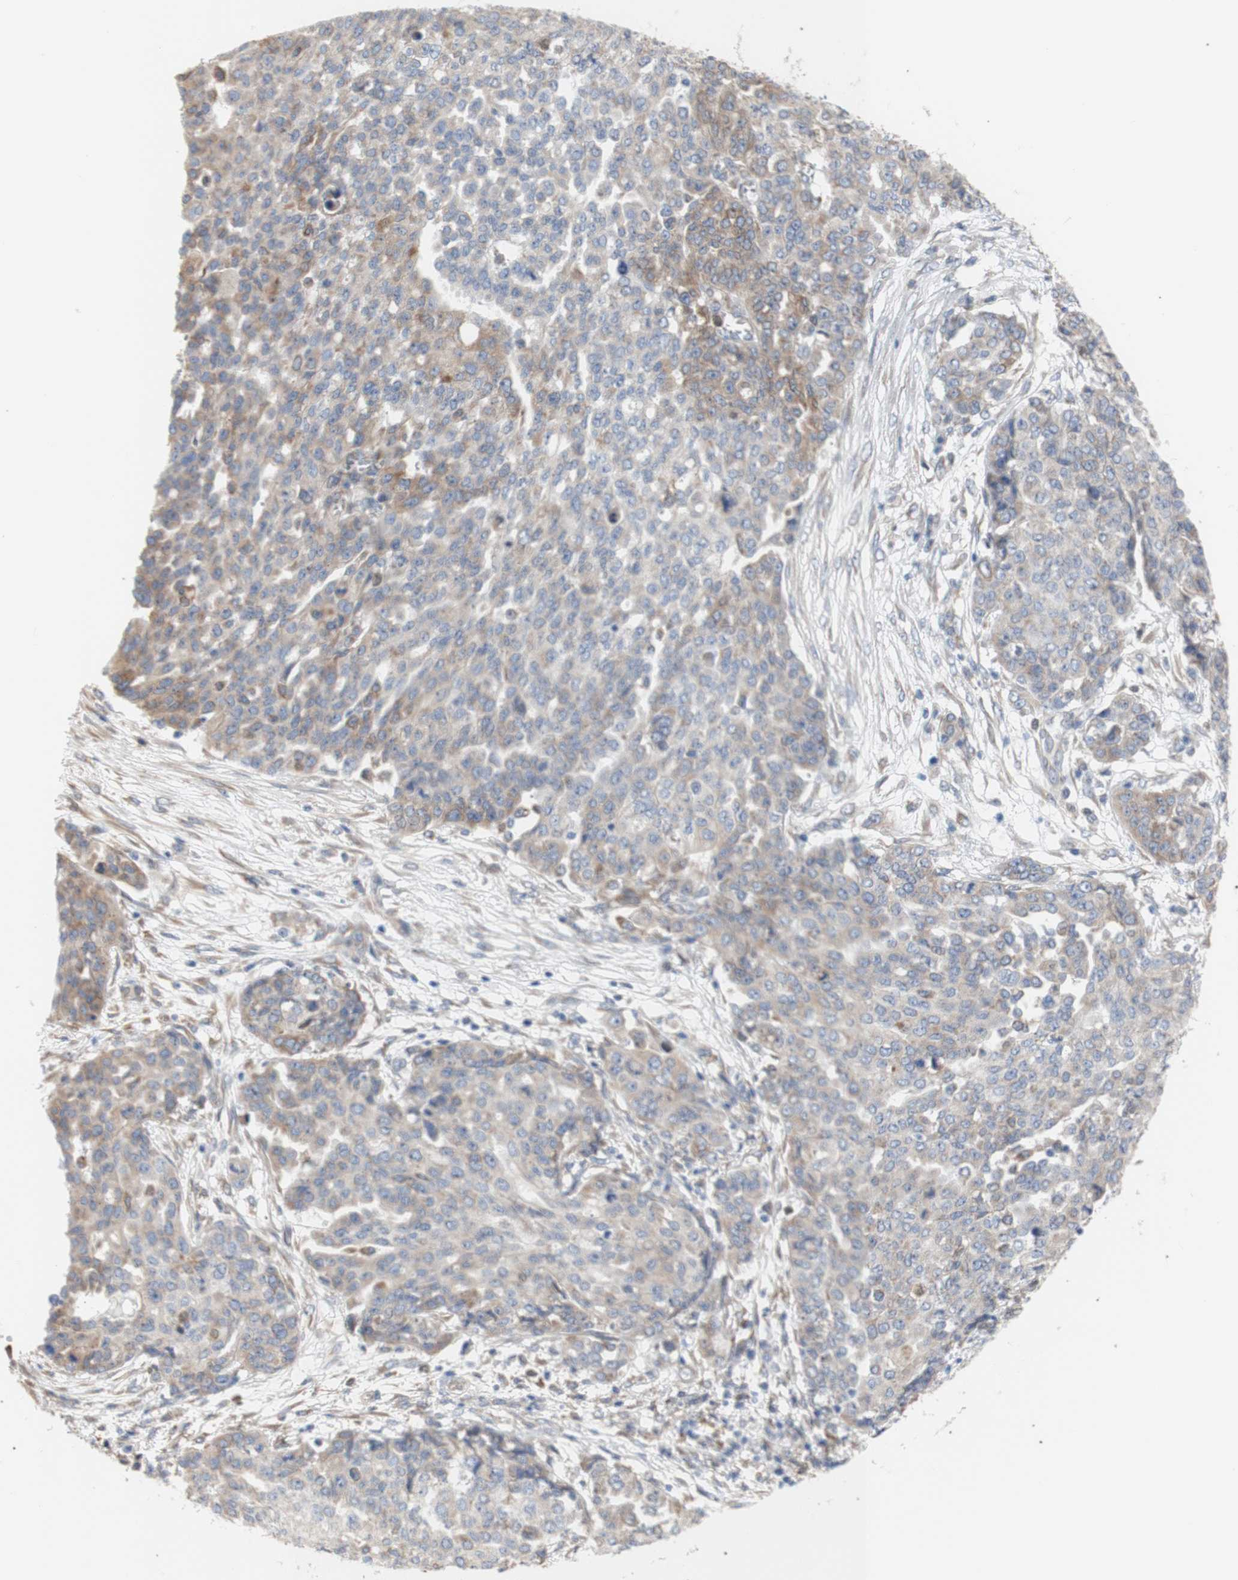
{"staining": {"intensity": "weak", "quantity": ">75%", "location": "cytoplasmic/membranous"}, "tissue": "ovarian cancer", "cell_type": "Tumor cells", "image_type": "cancer", "snomed": [{"axis": "morphology", "description": "Cystadenocarcinoma, serous, NOS"}, {"axis": "topography", "description": "Soft tissue"}, {"axis": "topography", "description": "Ovary"}], "caption": "This micrograph exhibits IHC staining of serous cystadenocarcinoma (ovarian), with low weak cytoplasmic/membranous staining in approximately >75% of tumor cells.", "gene": "ERLIN1", "patient": {"sex": "female", "age": 57}}